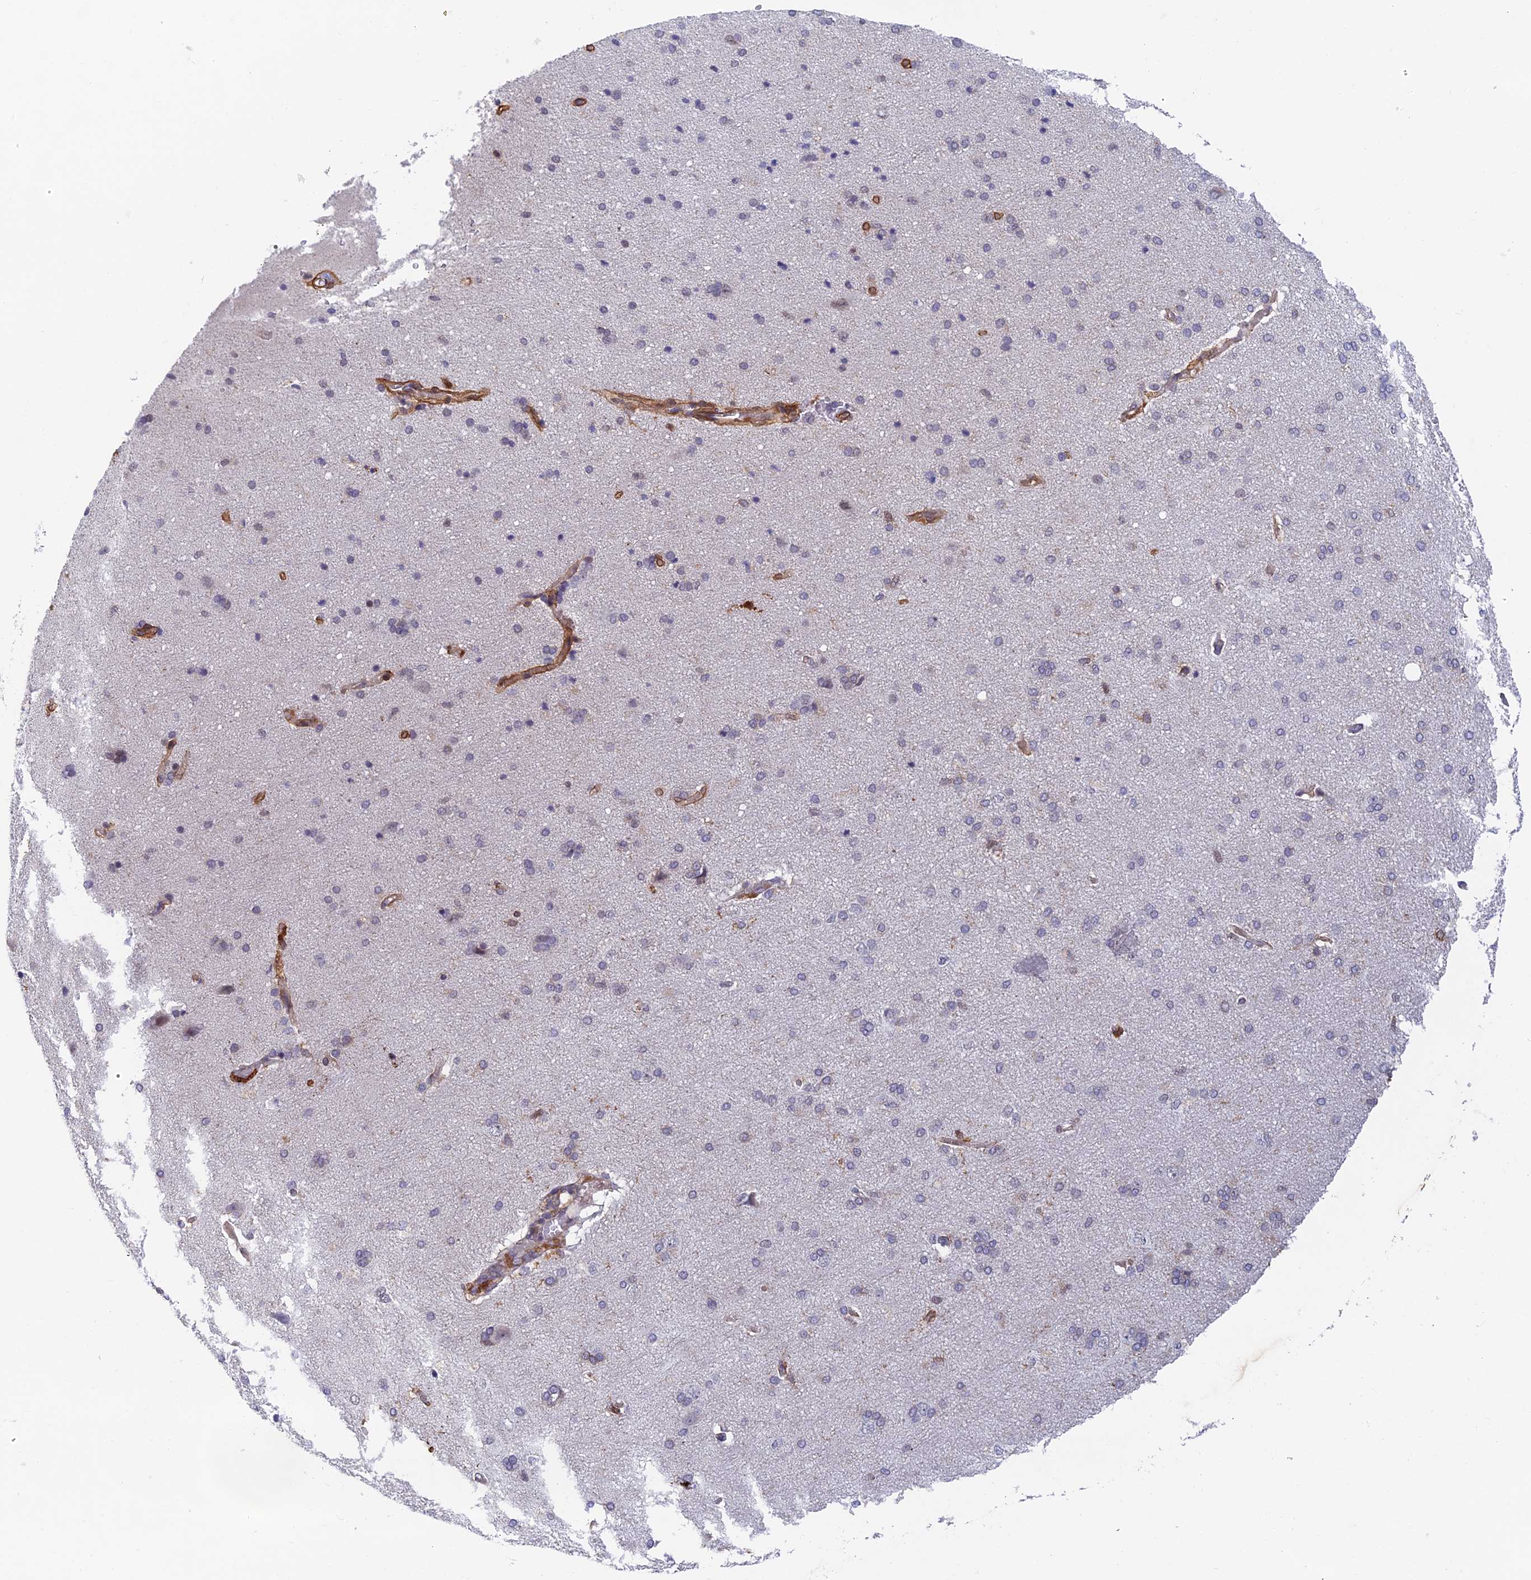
{"staining": {"intensity": "strong", "quantity": ">75%", "location": "cytoplasmic/membranous"}, "tissue": "cerebral cortex", "cell_type": "Endothelial cells", "image_type": "normal", "snomed": [{"axis": "morphology", "description": "Normal tissue, NOS"}, {"axis": "topography", "description": "Cerebral cortex"}], "caption": "Cerebral cortex stained with immunohistochemistry exhibits strong cytoplasmic/membranous positivity in approximately >75% of endothelial cells. (Stains: DAB (3,3'-diaminobenzidine) in brown, nuclei in blue, Microscopy: brightfield microscopy at high magnification).", "gene": "NSMCE1", "patient": {"sex": "male", "age": 62}}